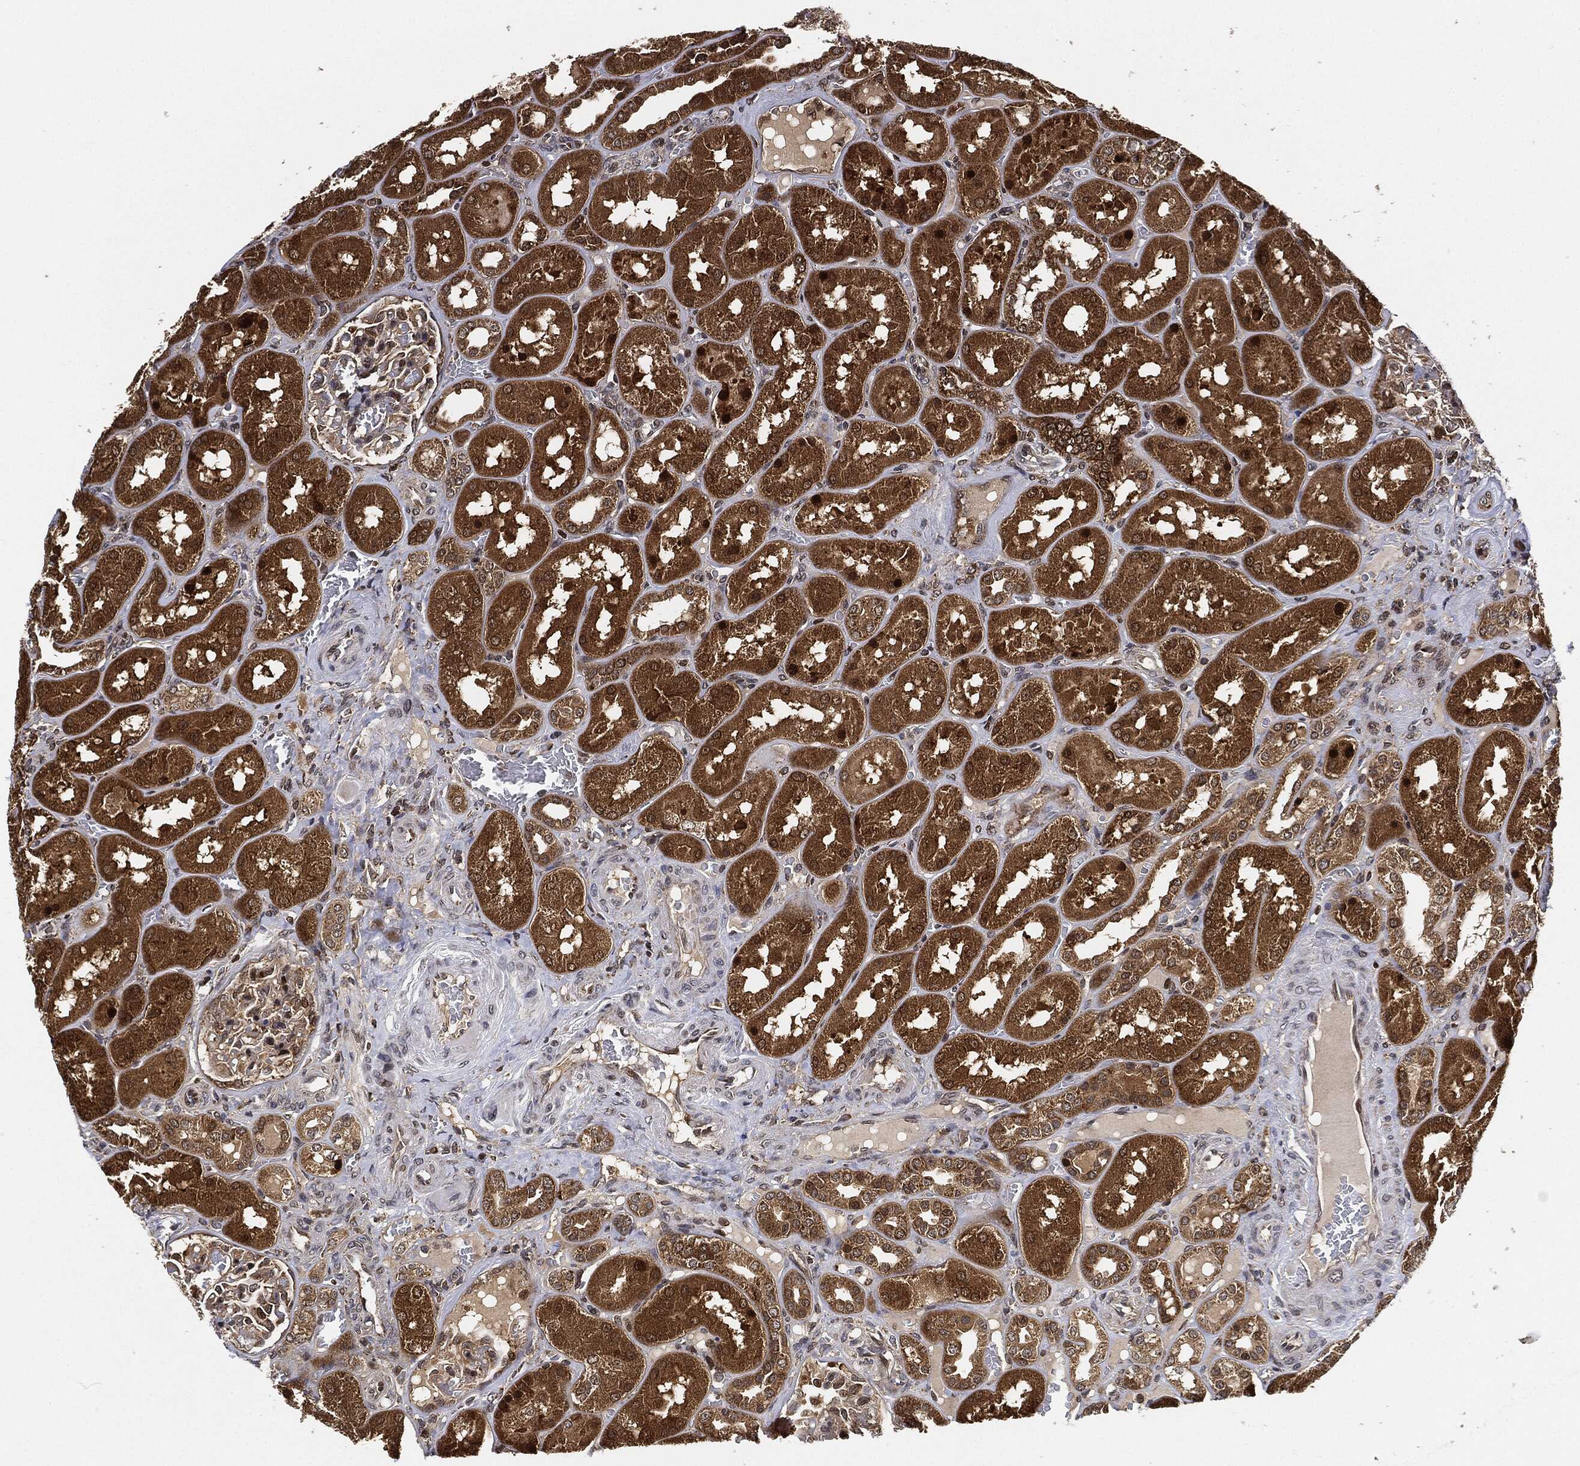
{"staining": {"intensity": "negative", "quantity": "none", "location": "none"}, "tissue": "kidney", "cell_type": "Cells in glomeruli", "image_type": "normal", "snomed": [{"axis": "morphology", "description": "Normal tissue, NOS"}, {"axis": "topography", "description": "Kidney"}], "caption": "Immunohistochemistry (IHC) of unremarkable human kidney exhibits no expression in cells in glomeruli. (Brightfield microscopy of DAB (3,3'-diaminobenzidine) immunohistochemistry at high magnification).", "gene": "RNASEL", "patient": {"sex": "male", "age": 73}}